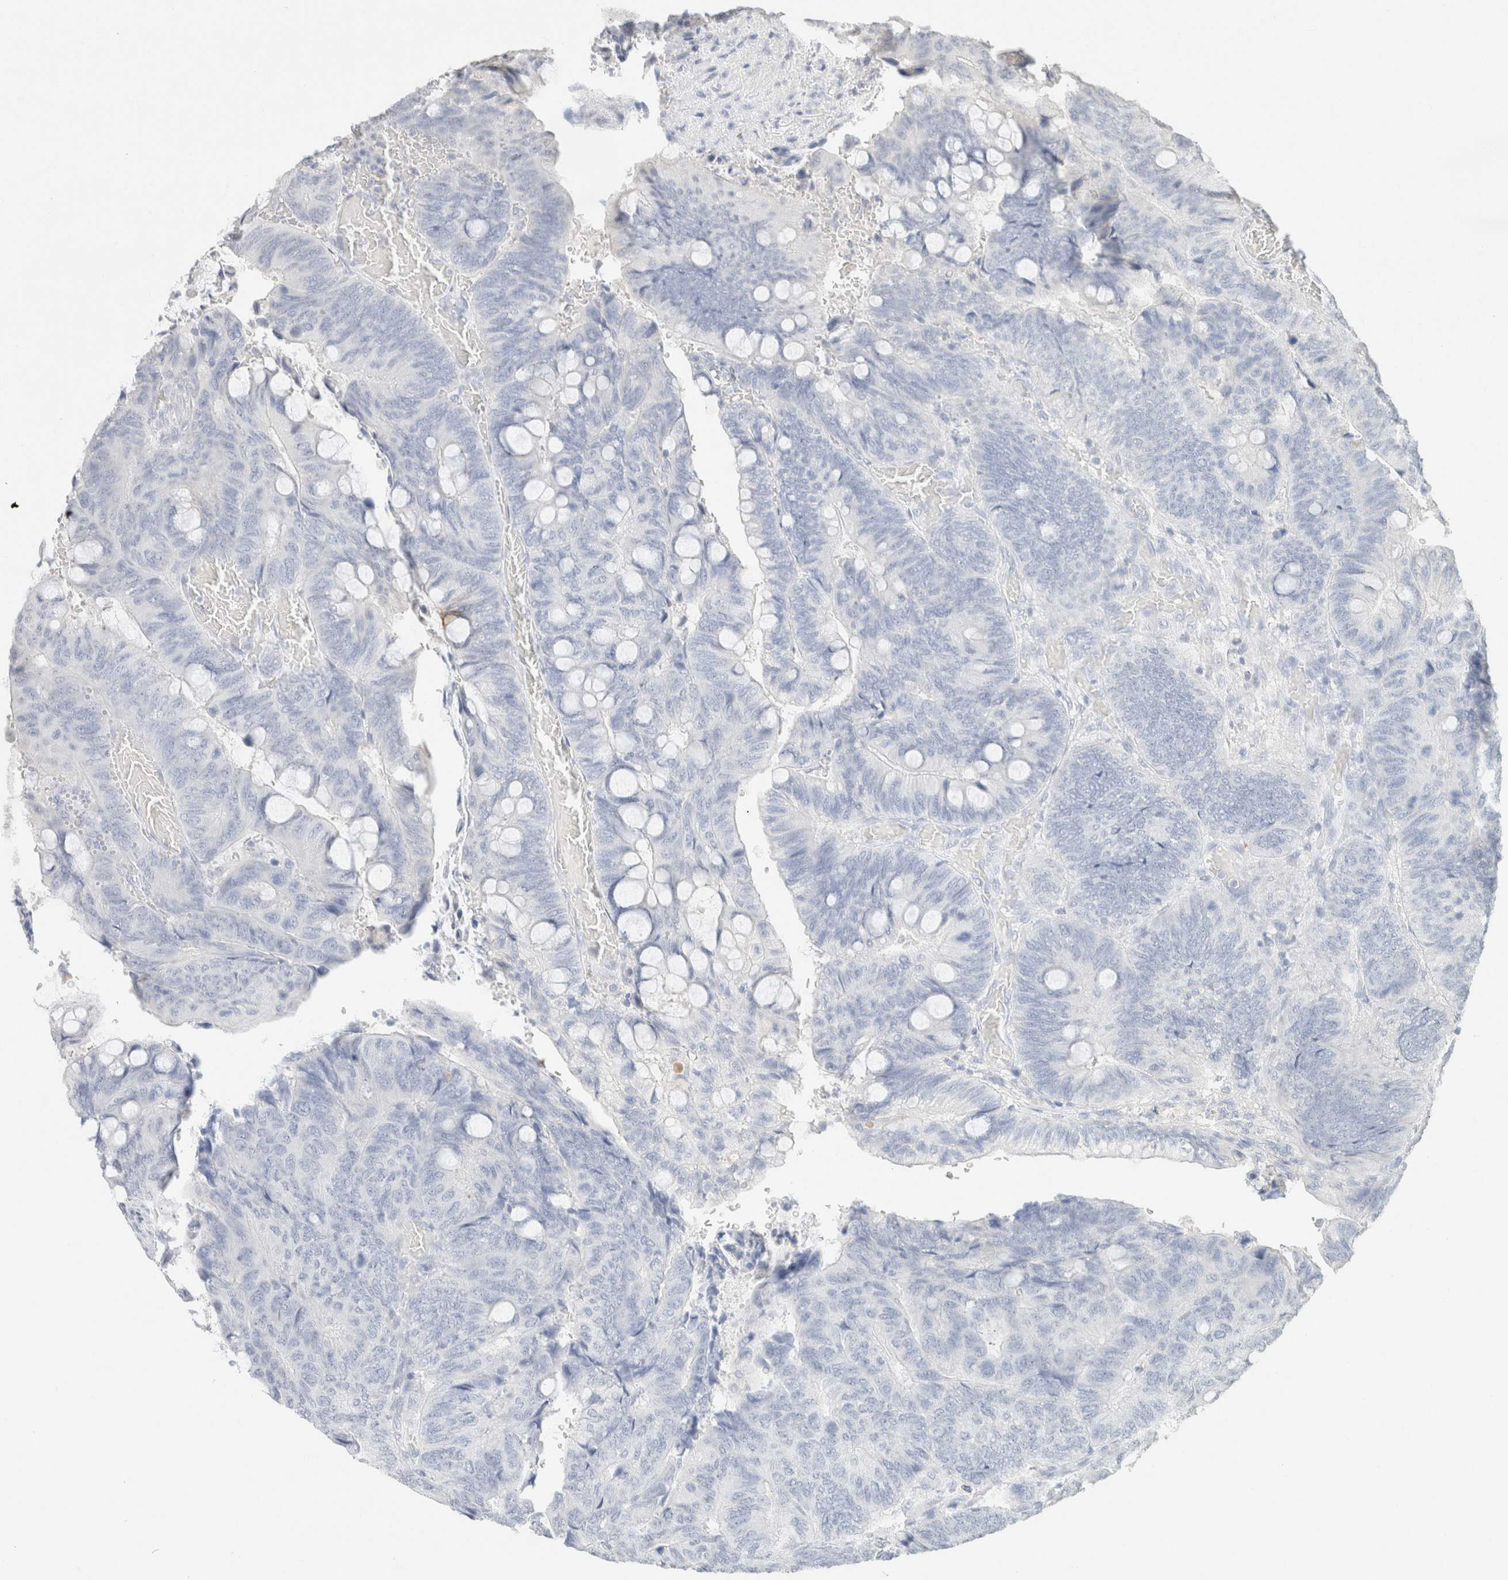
{"staining": {"intensity": "negative", "quantity": "none", "location": "none"}, "tissue": "colorectal cancer", "cell_type": "Tumor cells", "image_type": "cancer", "snomed": [{"axis": "morphology", "description": "Normal tissue, NOS"}, {"axis": "morphology", "description": "Adenocarcinoma, NOS"}, {"axis": "topography", "description": "Rectum"}, {"axis": "topography", "description": "Peripheral nerve tissue"}], "caption": "The image exhibits no significant staining in tumor cells of colorectal cancer (adenocarcinoma).", "gene": "CPA1", "patient": {"sex": "male", "age": 92}}